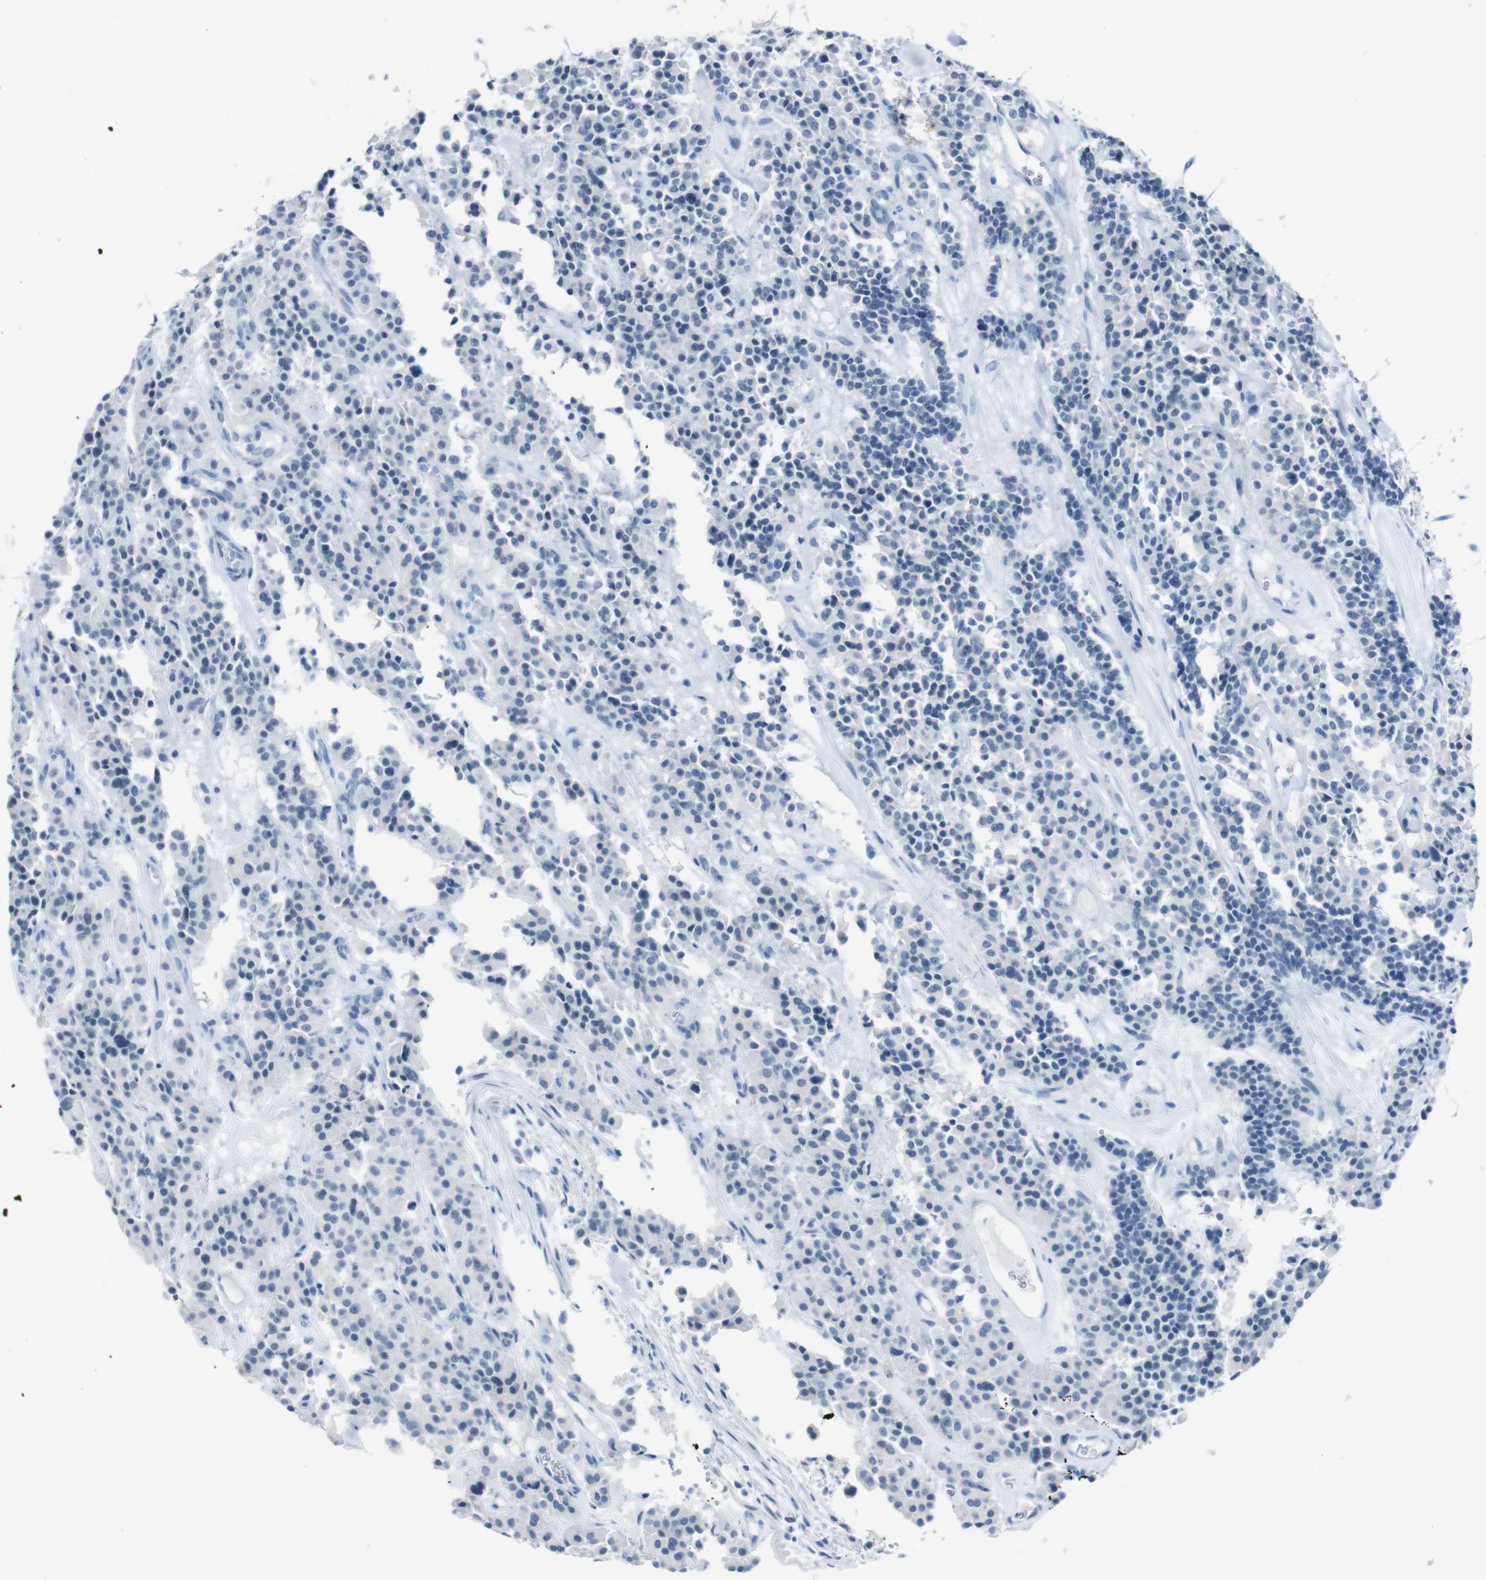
{"staining": {"intensity": "negative", "quantity": "none", "location": "none"}, "tissue": "carcinoid", "cell_type": "Tumor cells", "image_type": "cancer", "snomed": [{"axis": "morphology", "description": "Carcinoid, malignant, NOS"}, {"axis": "topography", "description": "Lung"}], "caption": "This is an immunohistochemistry micrograph of carcinoid (malignant). There is no positivity in tumor cells.", "gene": "TMEM207", "patient": {"sex": "male", "age": 30}}